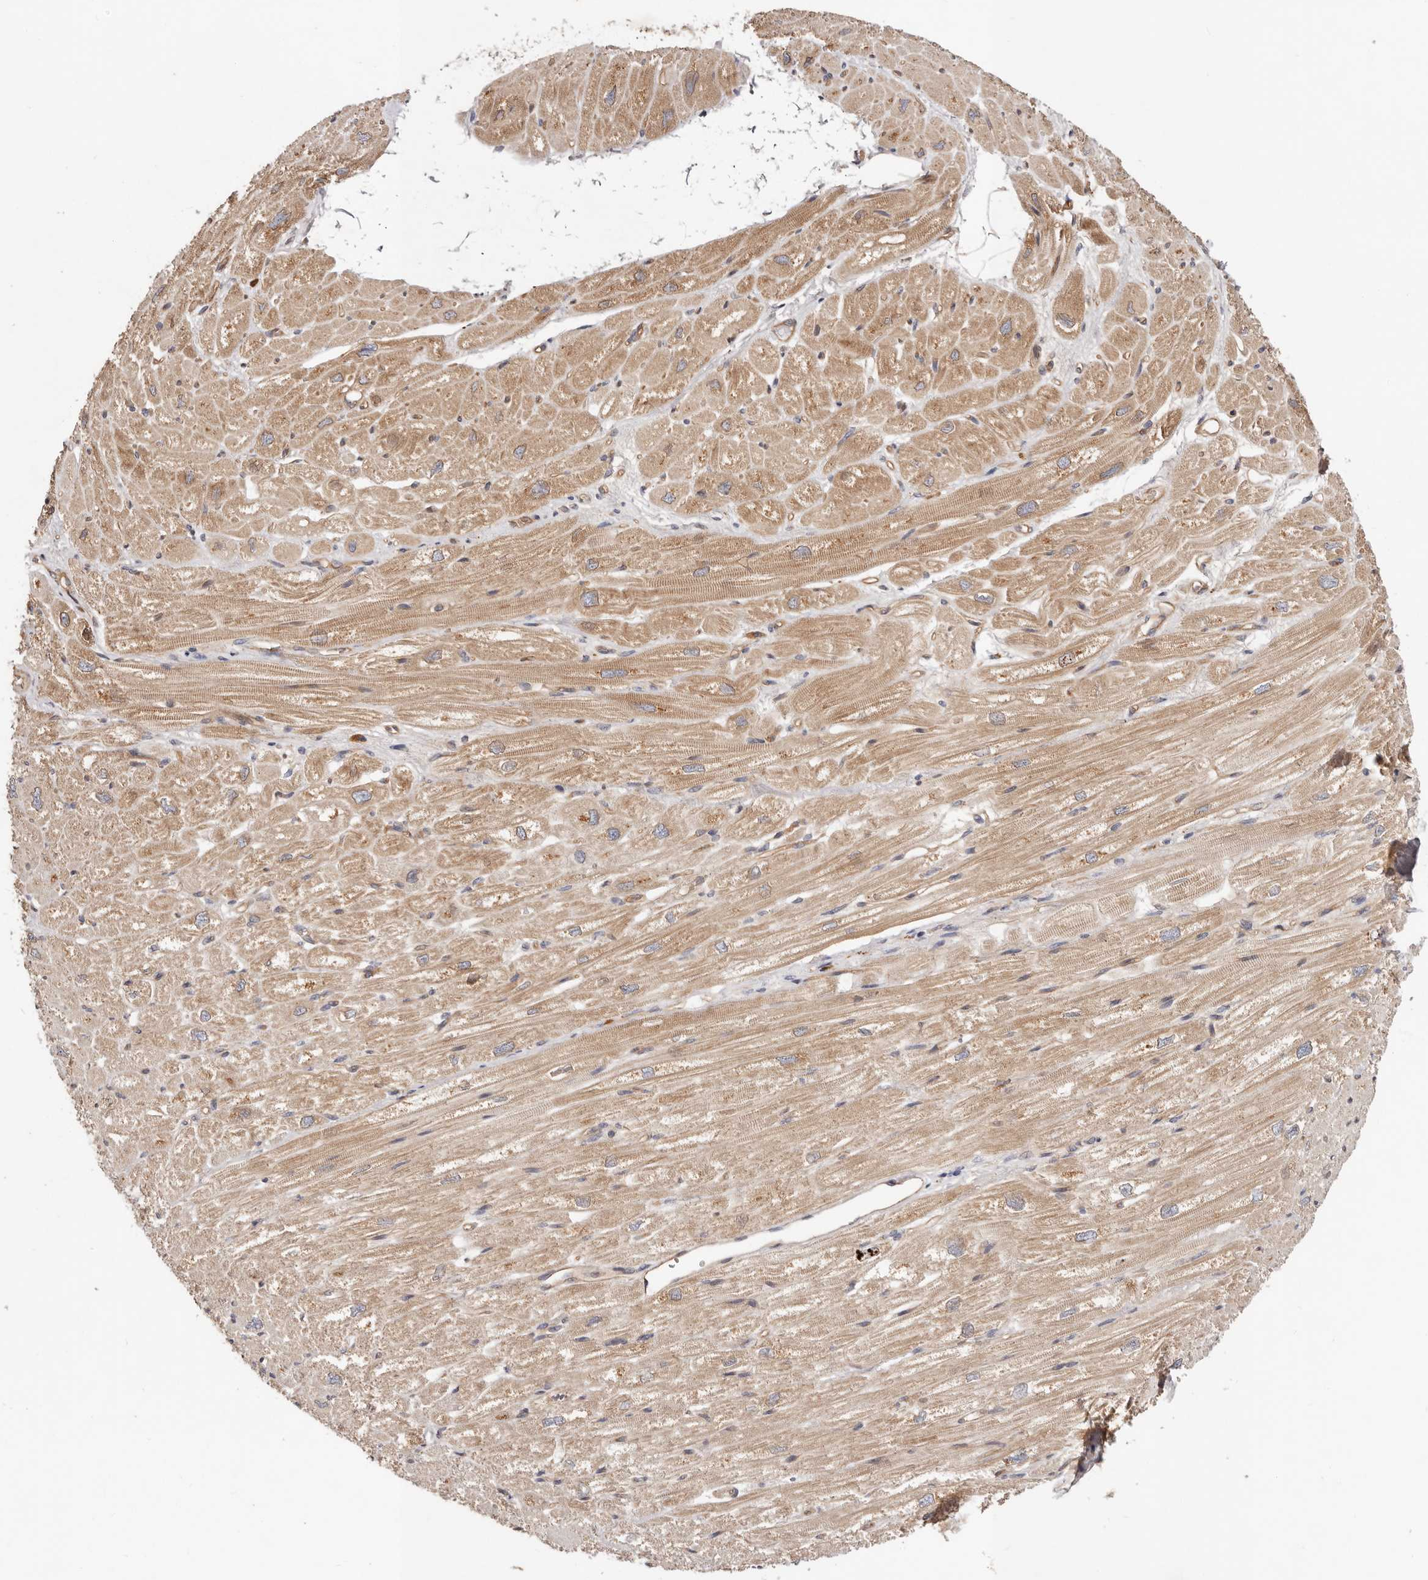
{"staining": {"intensity": "moderate", "quantity": "25%-75%", "location": "cytoplasmic/membranous,nuclear"}, "tissue": "heart muscle", "cell_type": "Cardiomyocytes", "image_type": "normal", "snomed": [{"axis": "morphology", "description": "Normal tissue, NOS"}, {"axis": "topography", "description": "Heart"}], "caption": "Brown immunohistochemical staining in unremarkable human heart muscle demonstrates moderate cytoplasmic/membranous,nuclear positivity in about 25%-75% of cardiomyocytes. (DAB IHC with brightfield microscopy, high magnification).", "gene": "MACF1", "patient": {"sex": "male", "age": 50}}